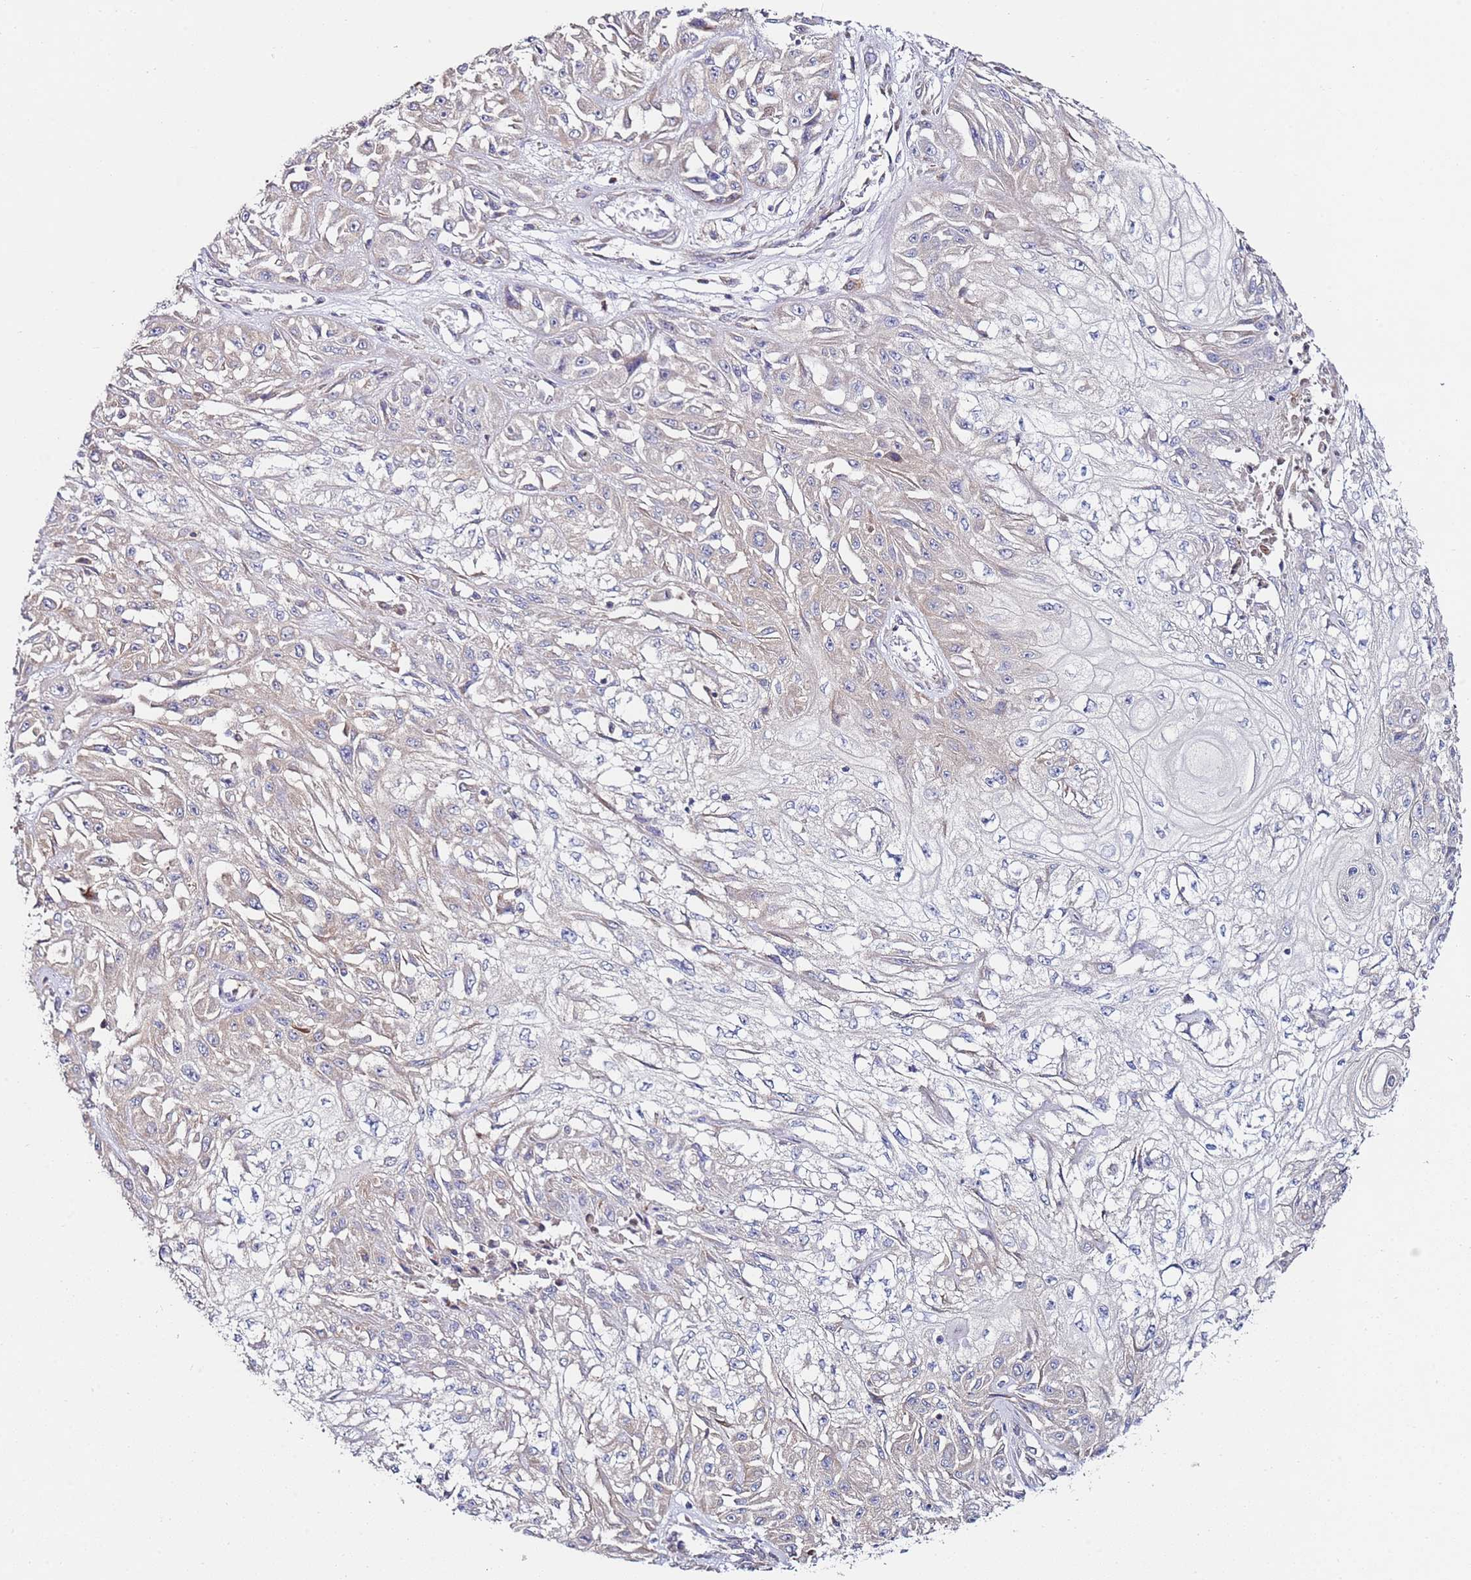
{"staining": {"intensity": "weak", "quantity": "<25%", "location": "cytoplasmic/membranous"}, "tissue": "skin cancer", "cell_type": "Tumor cells", "image_type": "cancer", "snomed": [{"axis": "morphology", "description": "Squamous cell carcinoma, NOS"}, {"axis": "morphology", "description": "Squamous cell carcinoma, metastatic, NOS"}, {"axis": "topography", "description": "Skin"}, {"axis": "topography", "description": "Lymph node"}], "caption": "There is no significant staining in tumor cells of skin cancer (metastatic squamous cell carcinoma).", "gene": "CNOT9", "patient": {"sex": "male", "age": 75}}